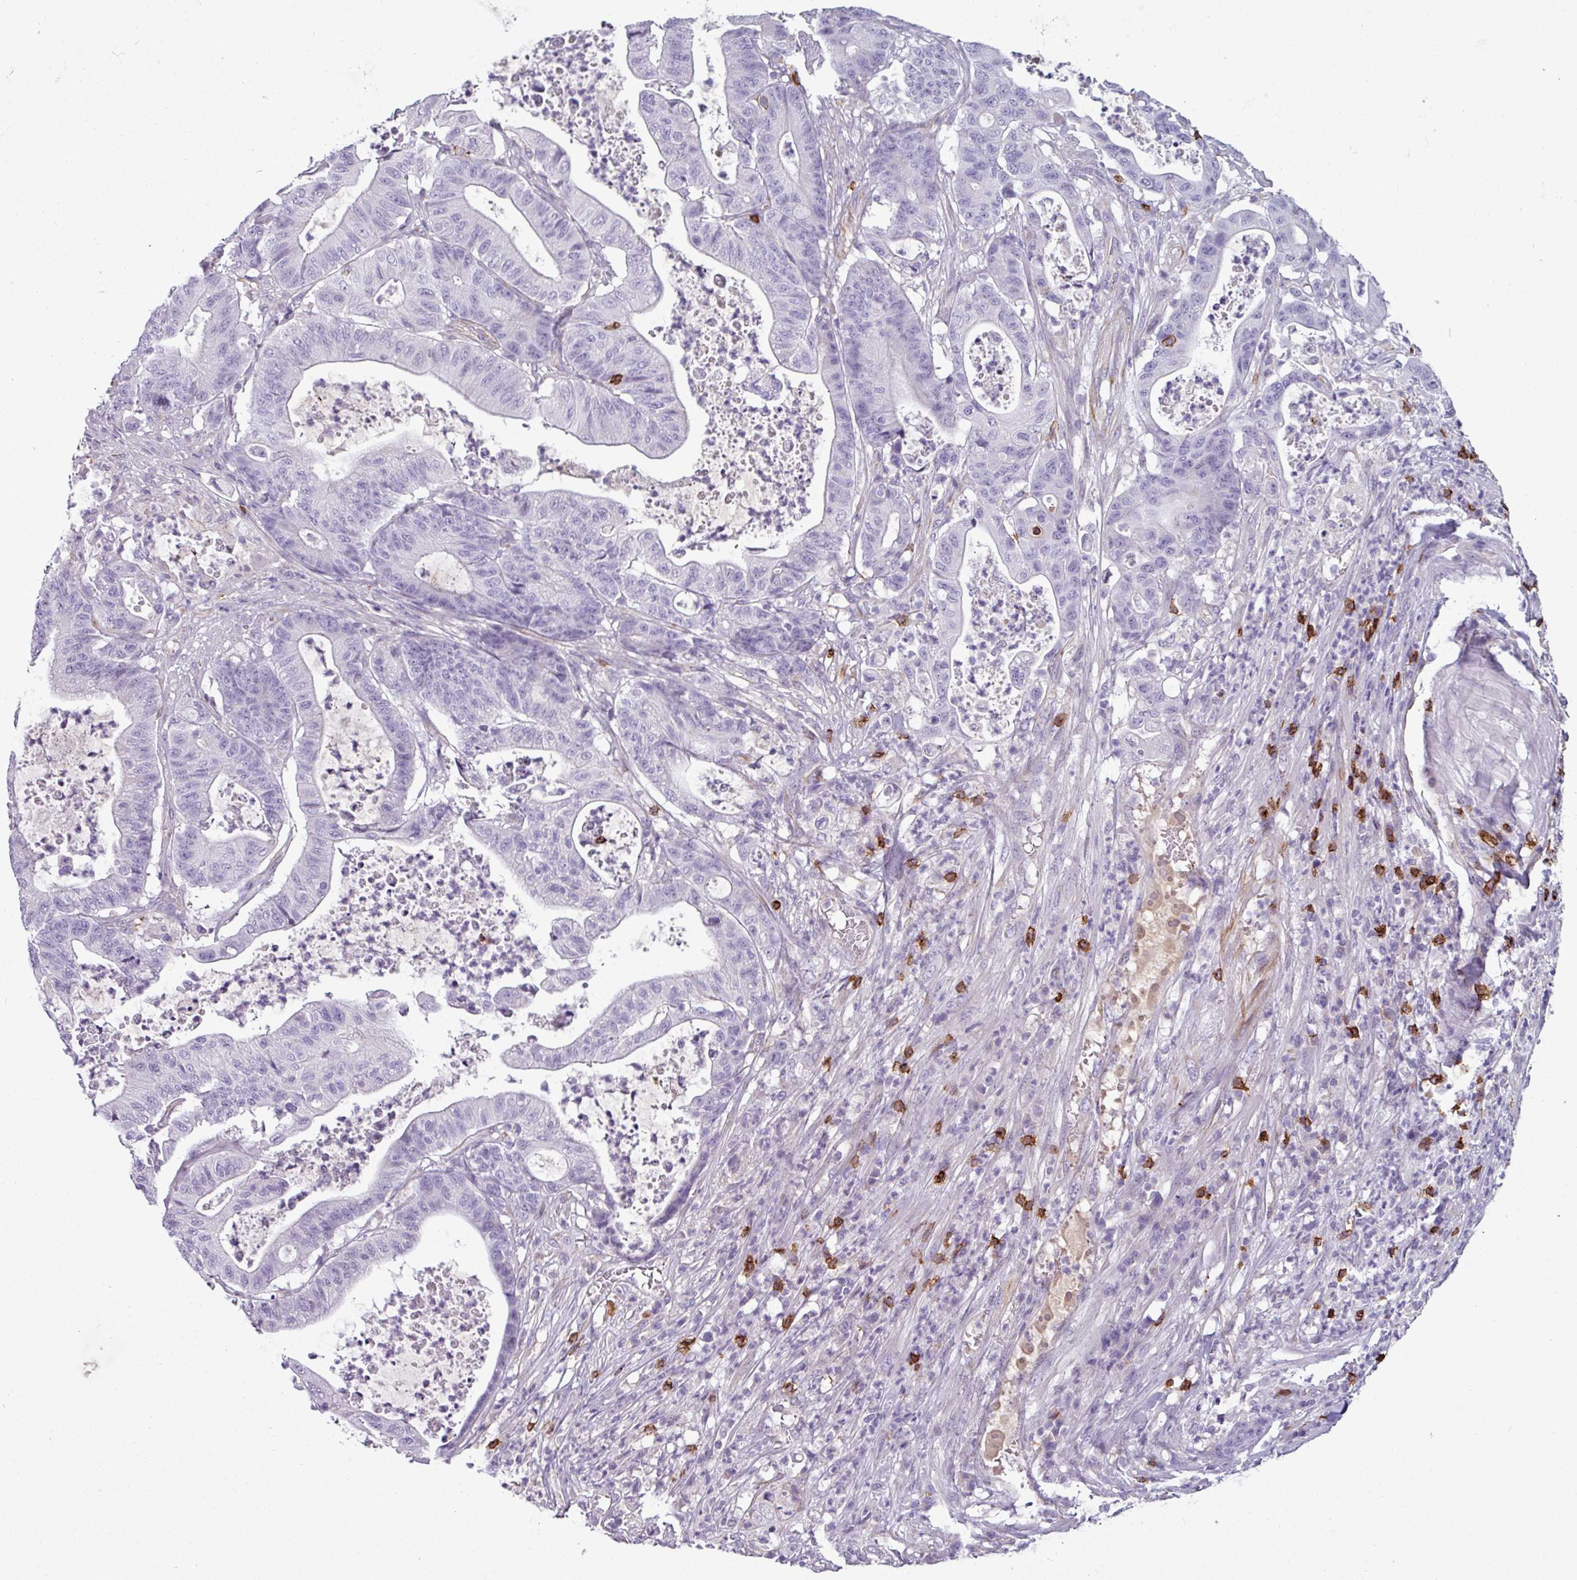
{"staining": {"intensity": "negative", "quantity": "none", "location": "none"}, "tissue": "colorectal cancer", "cell_type": "Tumor cells", "image_type": "cancer", "snomed": [{"axis": "morphology", "description": "Adenocarcinoma, NOS"}, {"axis": "topography", "description": "Colon"}], "caption": "Colorectal cancer was stained to show a protein in brown. There is no significant expression in tumor cells. Nuclei are stained in blue.", "gene": "CD8A", "patient": {"sex": "female", "age": 84}}